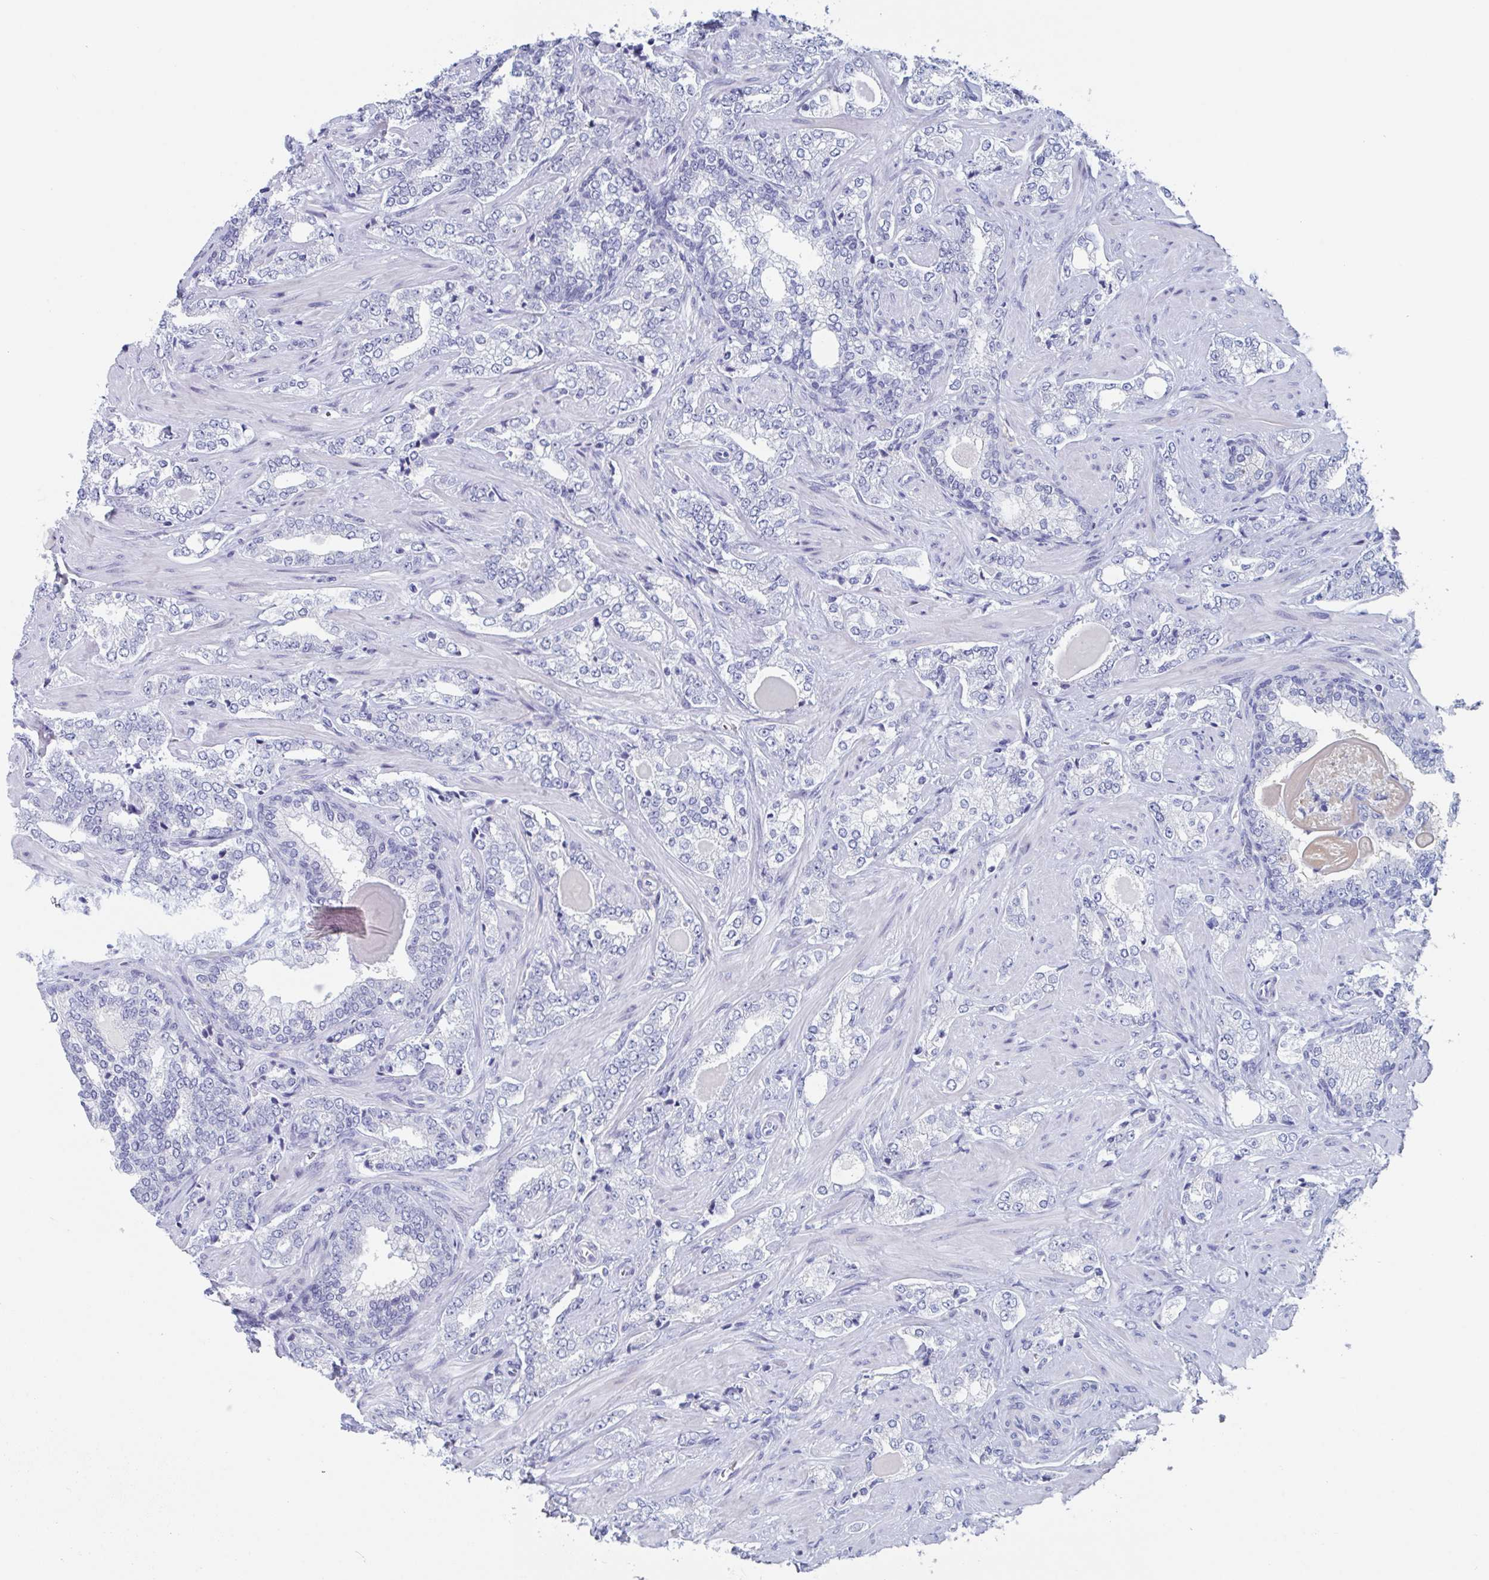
{"staining": {"intensity": "negative", "quantity": "none", "location": "none"}, "tissue": "prostate cancer", "cell_type": "Tumor cells", "image_type": "cancer", "snomed": [{"axis": "morphology", "description": "Adenocarcinoma, High grade"}, {"axis": "topography", "description": "Prostate"}], "caption": "High-grade adenocarcinoma (prostate) stained for a protein using IHC displays no positivity tumor cells.", "gene": "NT5C3B", "patient": {"sex": "male", "age": 60}}